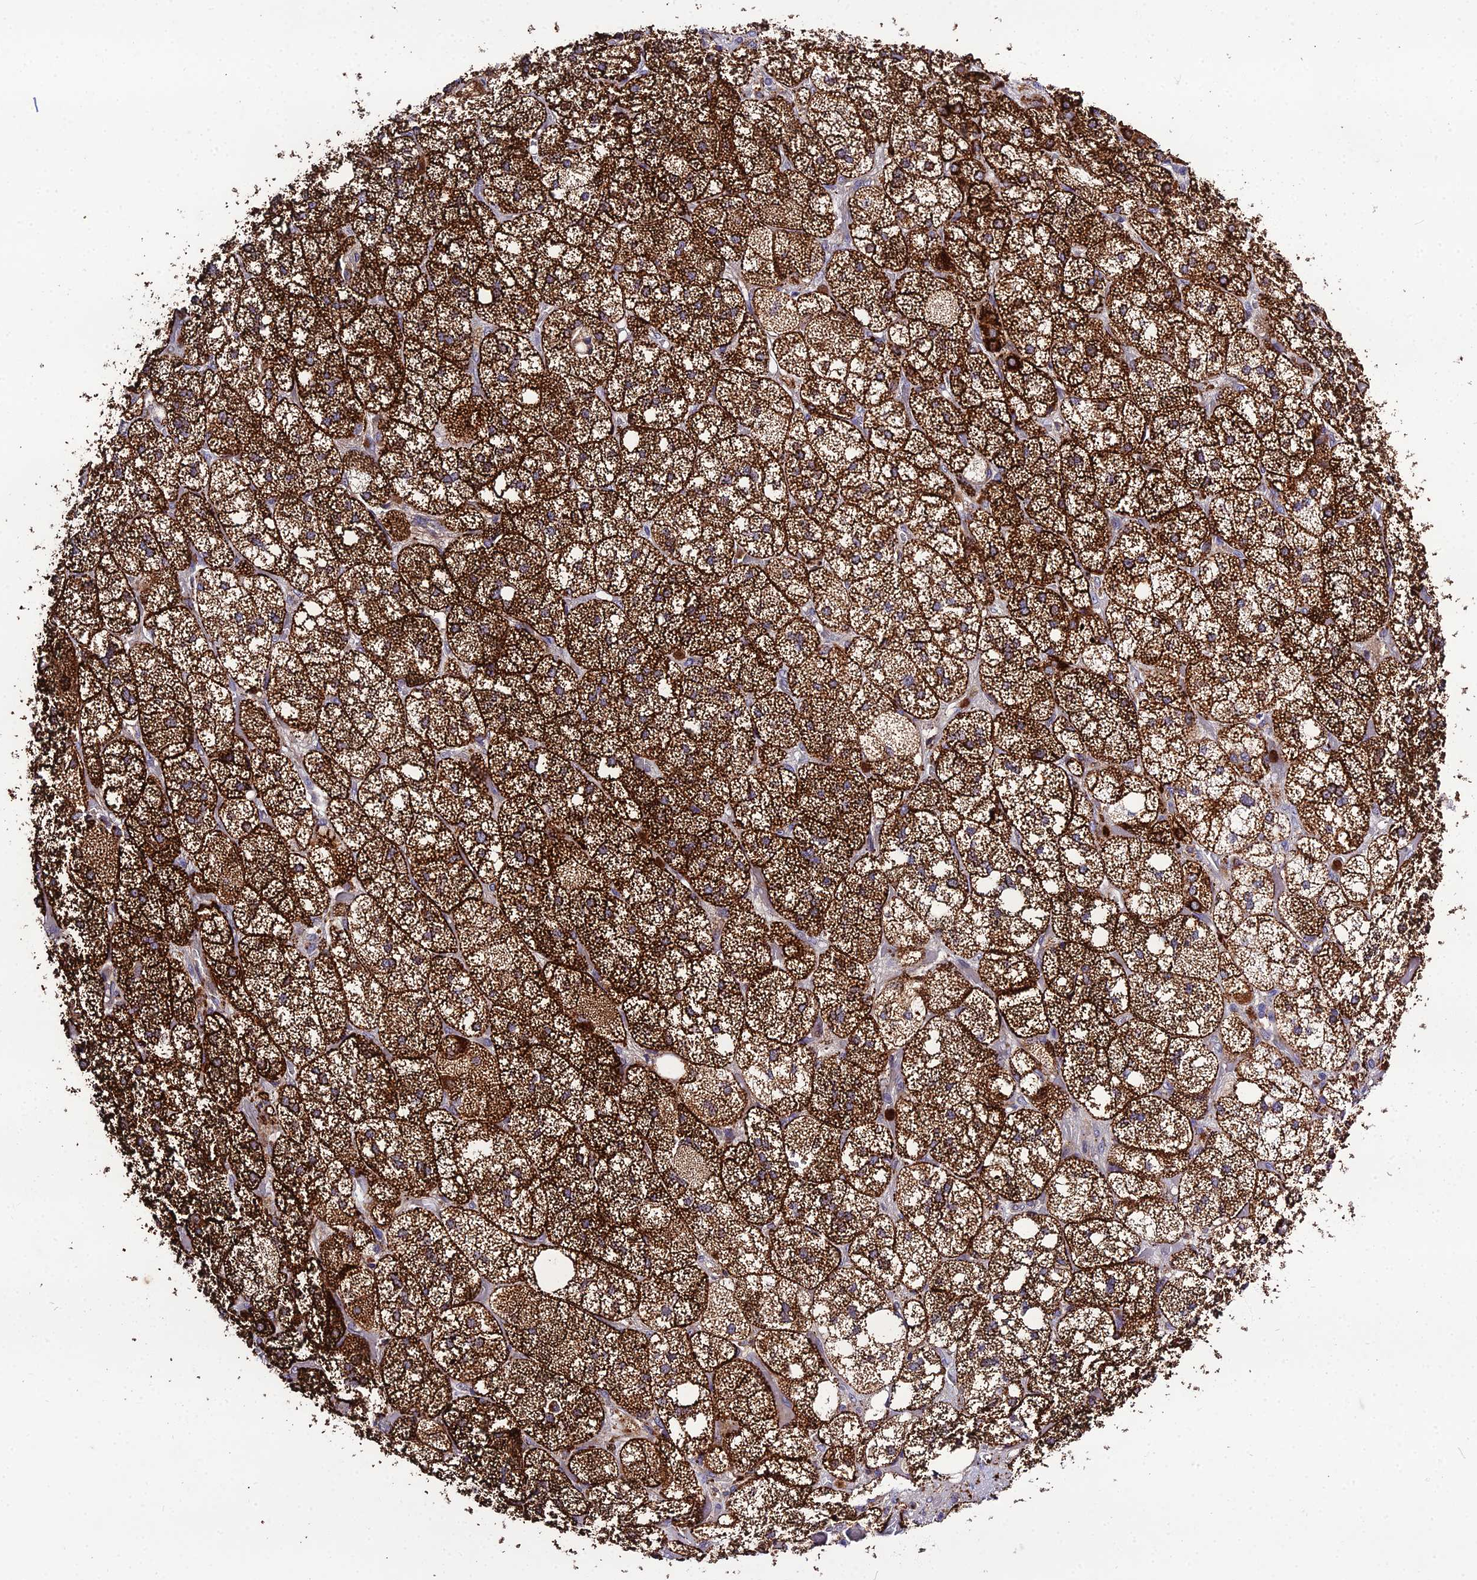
{"staining": {"intensity": "strong", "quantity": ">75%", "location": "cytoplasmic/membranous"}, "tissue": "adrenal gland", "cell_type": "Glandular cells", "image_type": "normal", "snomed": [{"axis": "morphology", "description": "Normal tissue, NOS"}, {"axis": "topography", "description": "Adrenal gland"}], "caption": "Protein staining of unremarkable adrenal gland displays strong cytoplasmic/membranous expression in about >75% of glandular cells.", "gene": "EID2", "patient": {"sex": "male", "age": 61}}